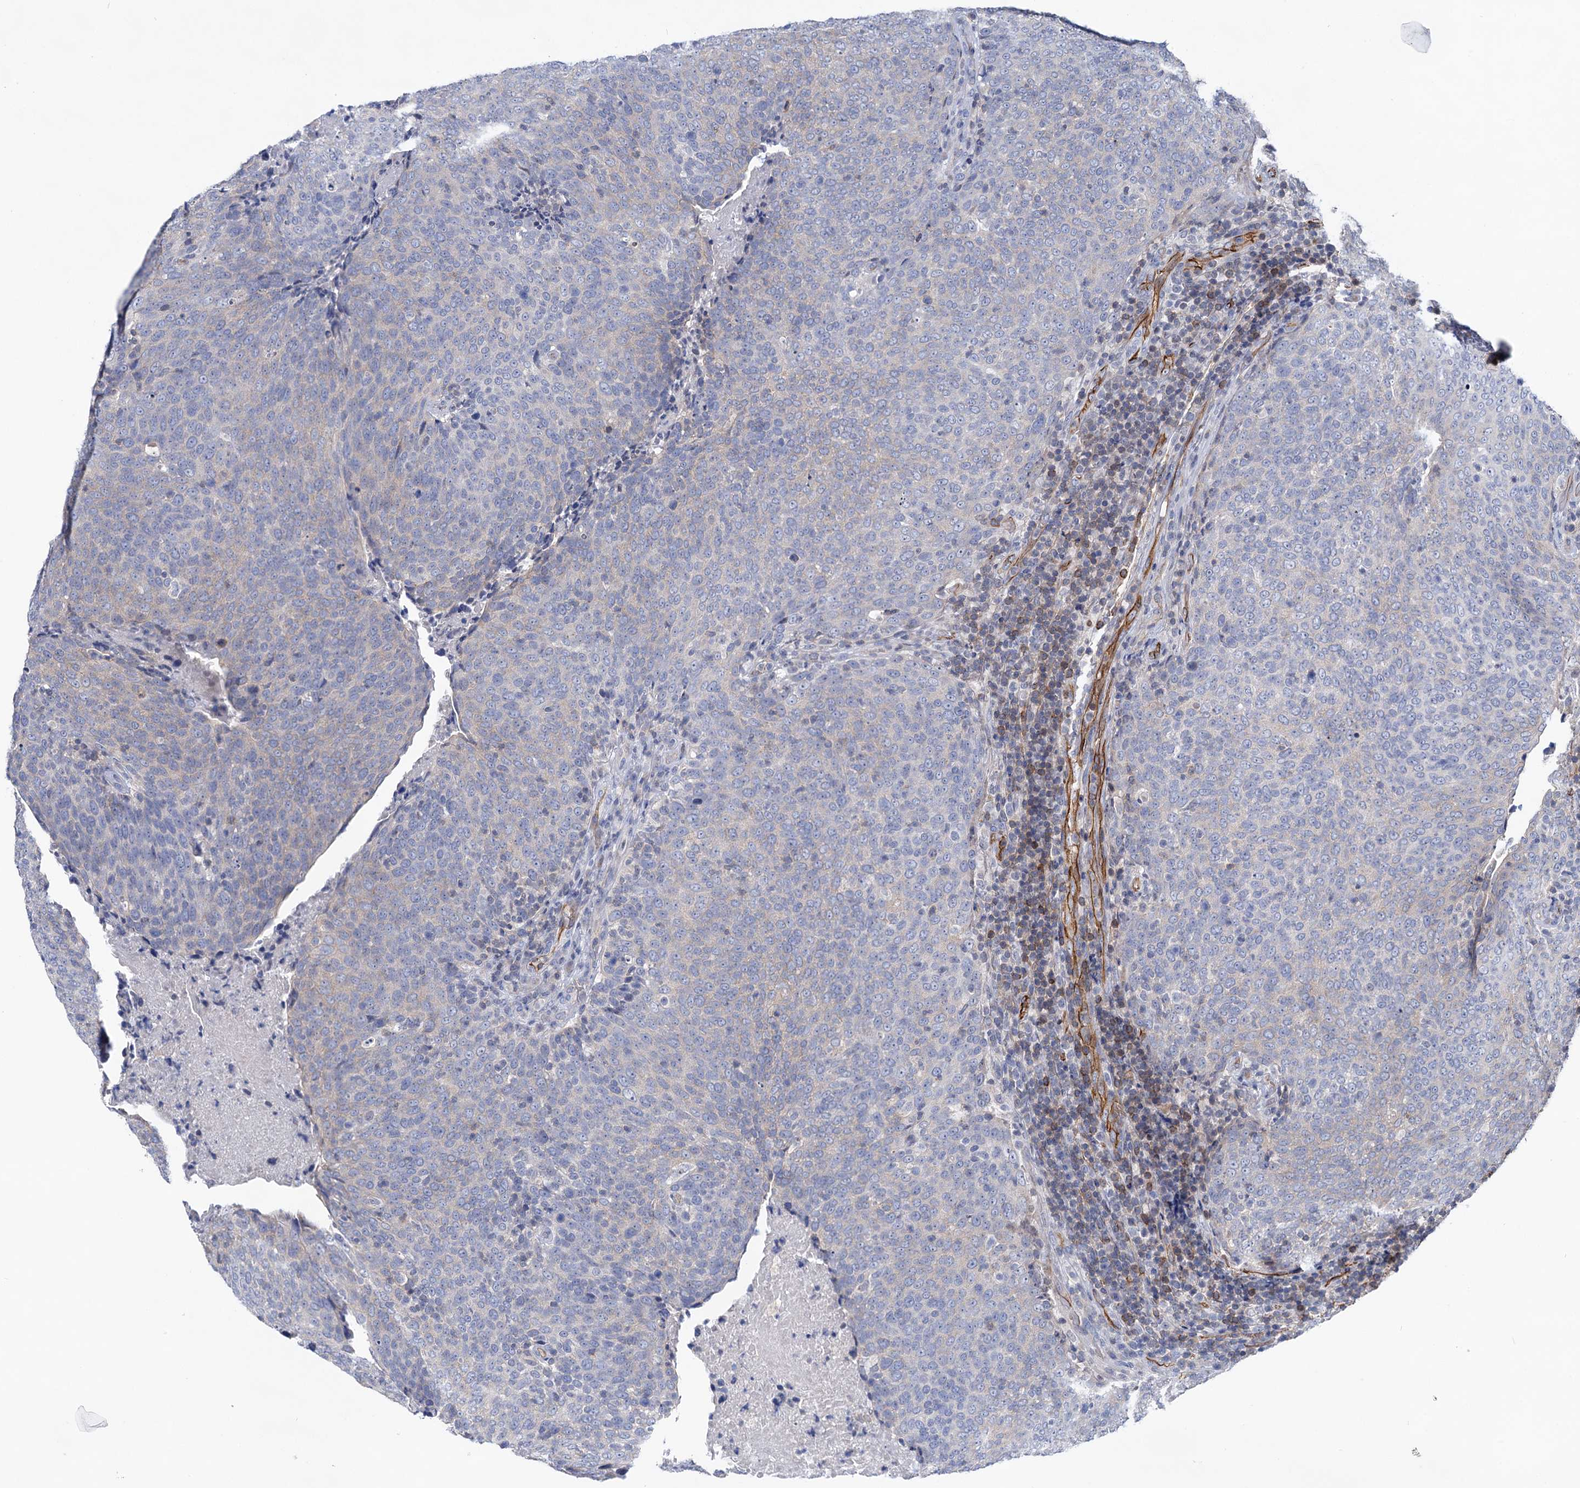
{"staining": {"intensity": "negative", "quantity": "none", "location": "none"}, "tissue": "head and neck cancer", "cell_type": "Tumor cells", "image_type": "cancer", "snomed": [{"axis": "morphology", "description": "Squamous cell carcinoma, NOS"}, {"axis": "morphology", "description": "Squamous cell carcinoma, metastatic, NOS"}, {"axis": "topography", "description": "Lymph node"}, {"axis": "topography", "description": "Head-Neck"}], "caption": "Histopathology image shows no significant protein positivity in tumor cells of head and neck metastatic squamous cell carcinoma. Nuclei are stained in blue.", "gene": "ABLIM1", "patient": {"sex": "male", "age": 62}}